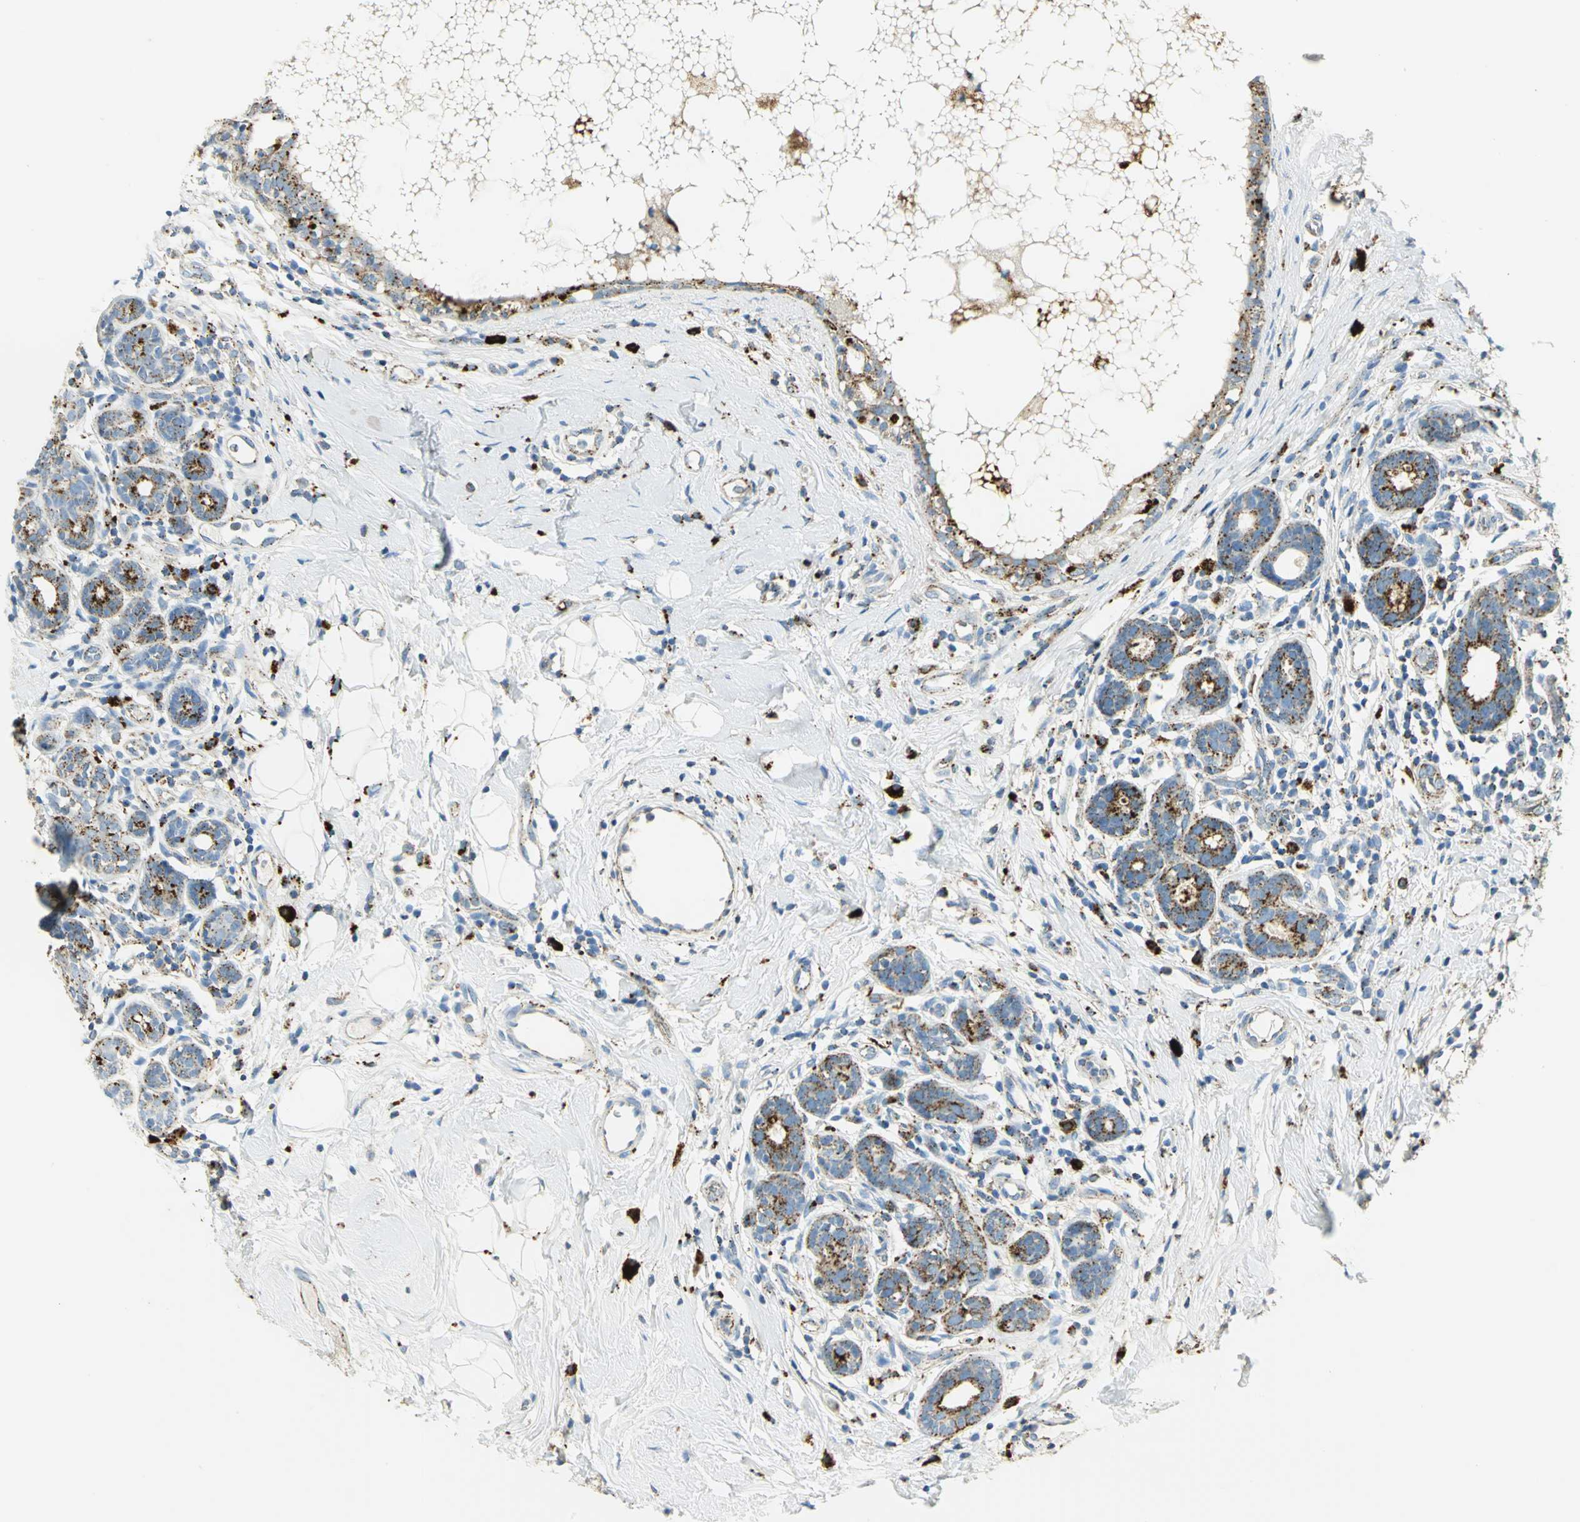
{"staining": {"intensity": "strong", "quantity": ">75%", "location": "cytoplasmic/membranous"}, "tissue": "breast cancer", "cell_type": "Tumor cells", "image_type": "cancer", "snomed": [{"axis": "morphology", "description": "Duct carcinoma"}, {"axis": "topography", "description": "Breast"}], "caption": "Intraductal carcinoma (breast) was stained to show a protein in brown. There is high levels of strong cytoplasmic/membranous staining in about >75% of tumor cells.", "gene": "ARSA", "patient": {"sex": "female", "age": 40}}